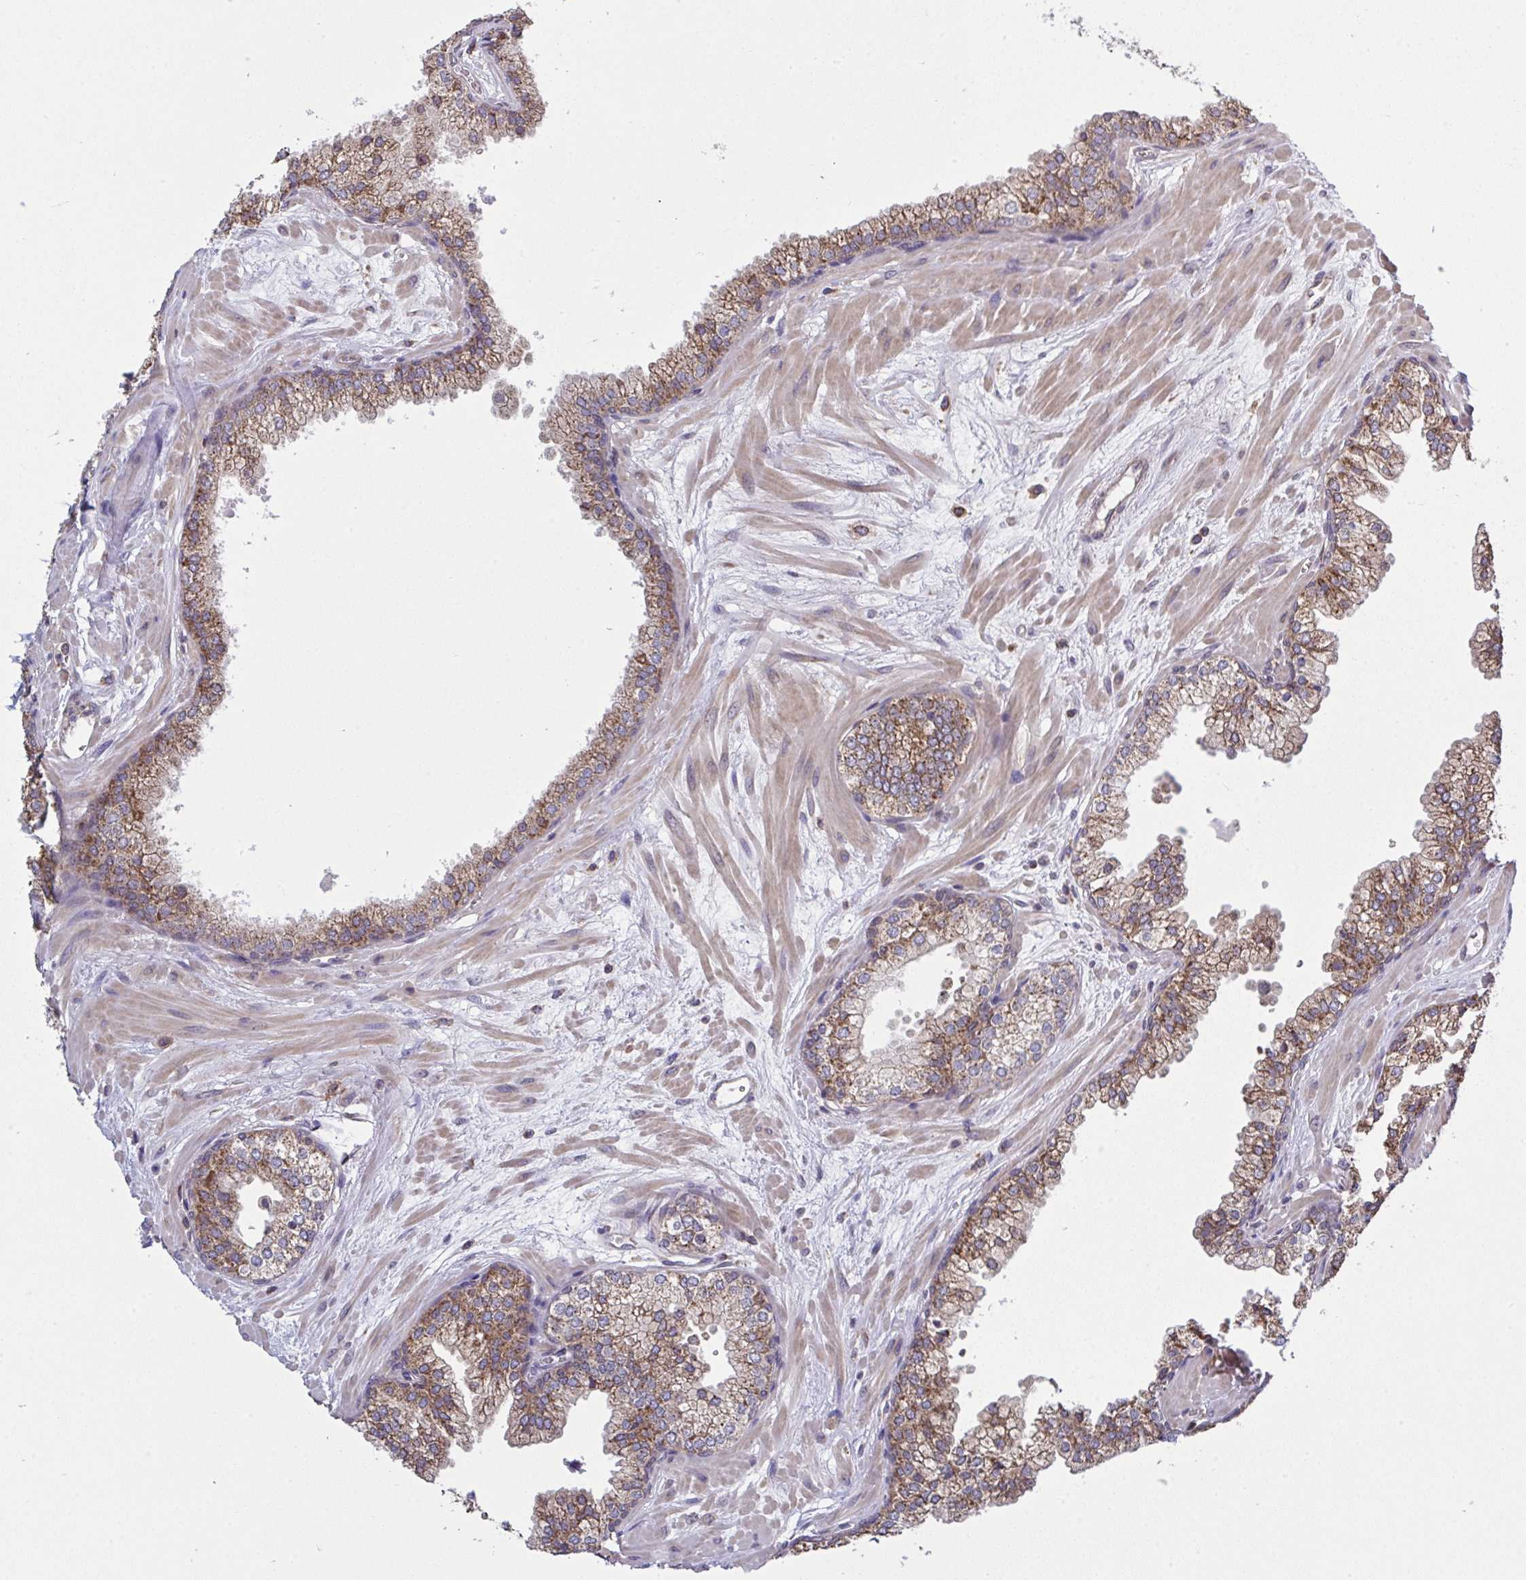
{"staining": {"intensity": "moderate", "quantity": ">75%", "location": "cytoplasmic/membranous"}, "tissue": "prostate", "cell_type": "Glandular cells", "image_type": "normal", "snomed": [{"axis": "morphology", "description": "Normal tissue, NOS"}, {"axis": "topography", "description": "Prostate"}, {"axis": "topography", "description": "Peripheral nerve tissue"}], "caption": "Immunohistochemical staining of unremarkable prostate displays medium levels of moderate cytoplasmic/membranous positivity in about >75% of glandular cells.", "gene": "PPM1H", "patient": {"sex": "male", "age": 61}}